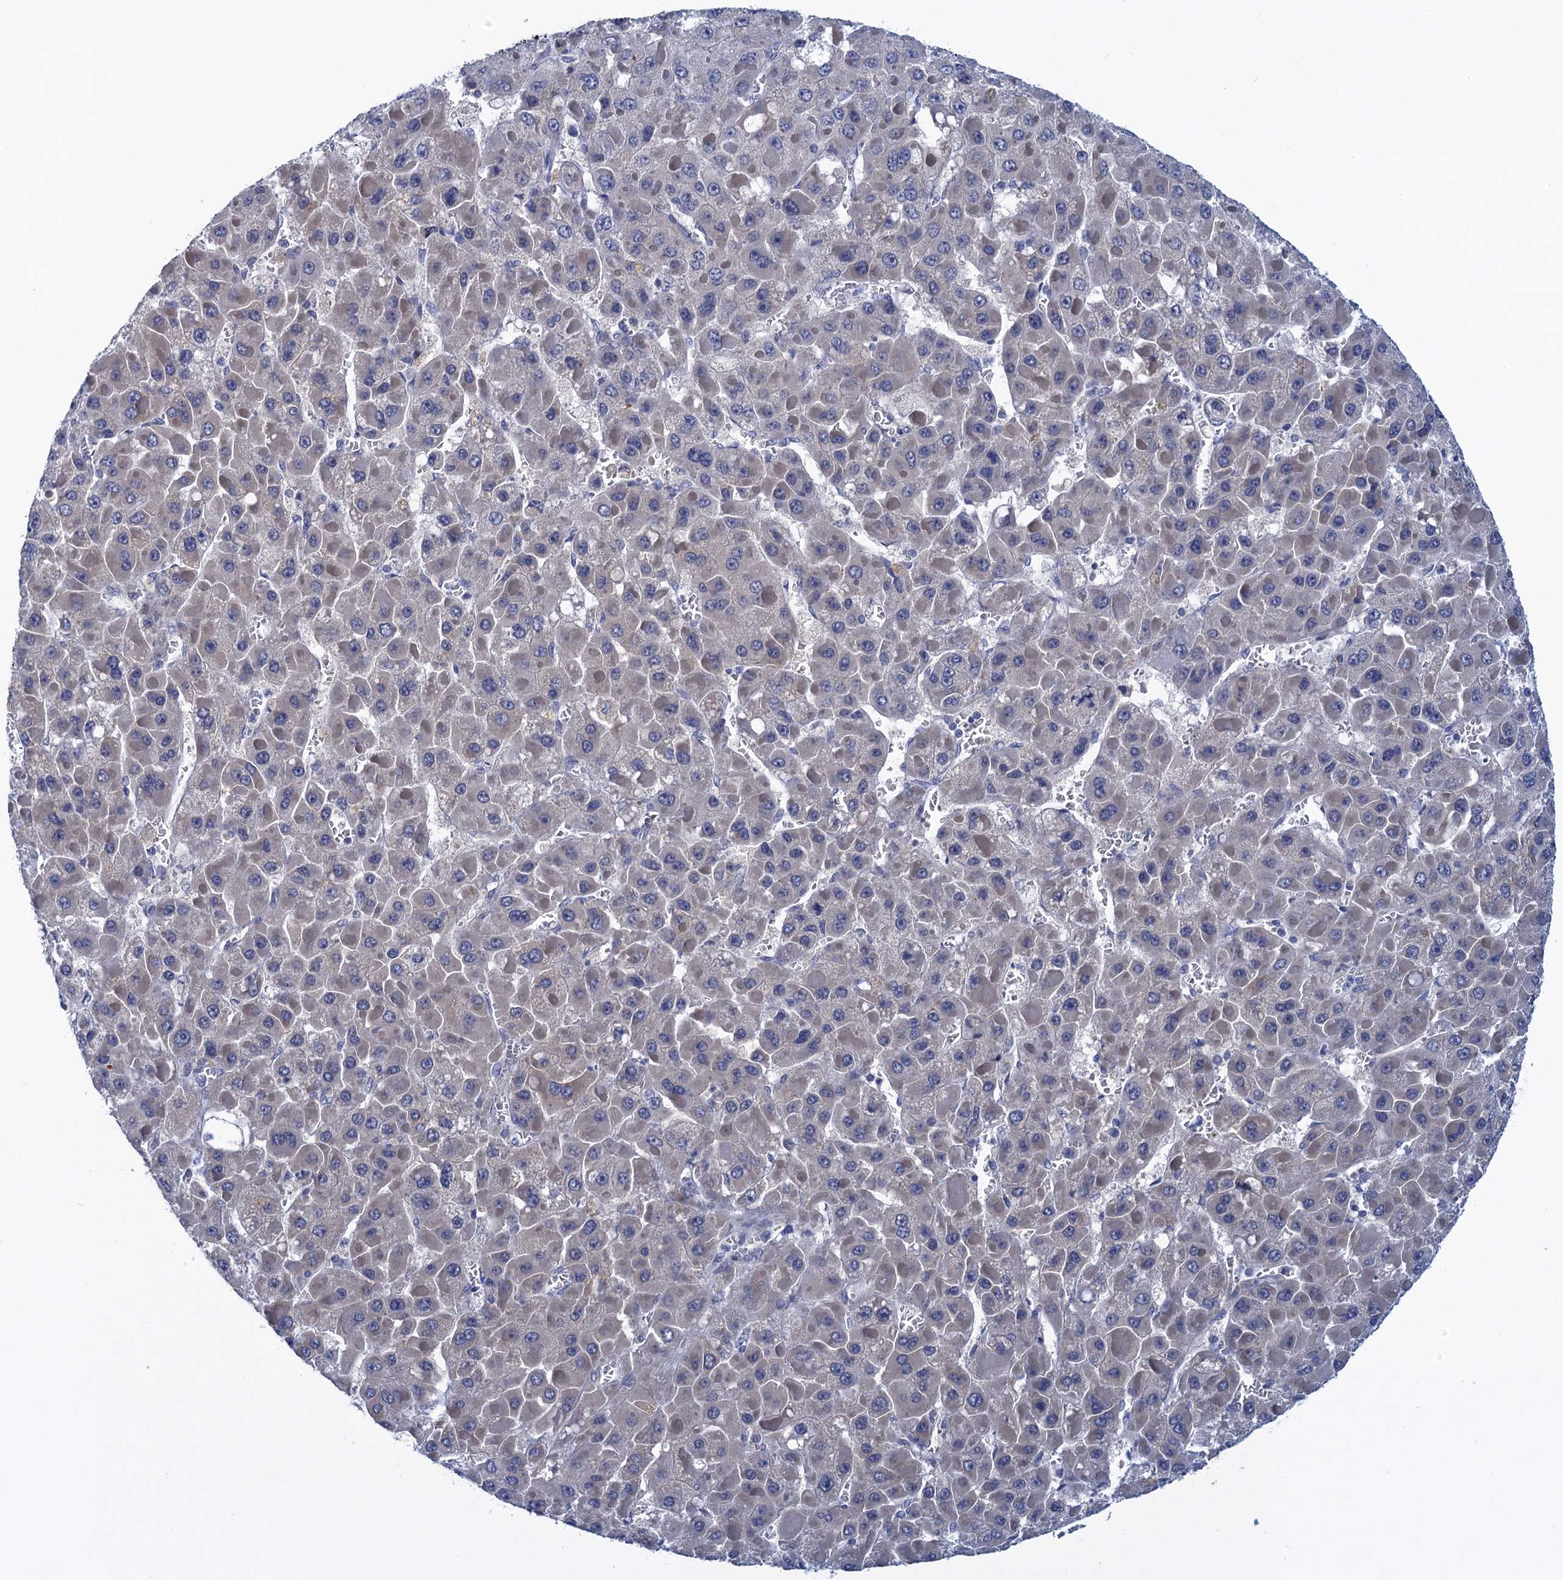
{"staining": {"intensity": "negative", "quantity": "none", "location": "none"}, "tissue": "liver cancer", "cell_type": "Tumor cells", "image_type": "cancer", "snomed": [{"axis": "morphology", "description": "Carcinoma, Hepatocellular, NOS"}, {"axis": "topography", "description": "Liver"}], "caption": "The immunohistochemistry (IHC) photomicrograph has no significant staining in tumor cells of liver cancer (hepatocellular carcinoma) tissue.", "gene": "SCEL", "patient": {"sex": "female", "age": 73}}